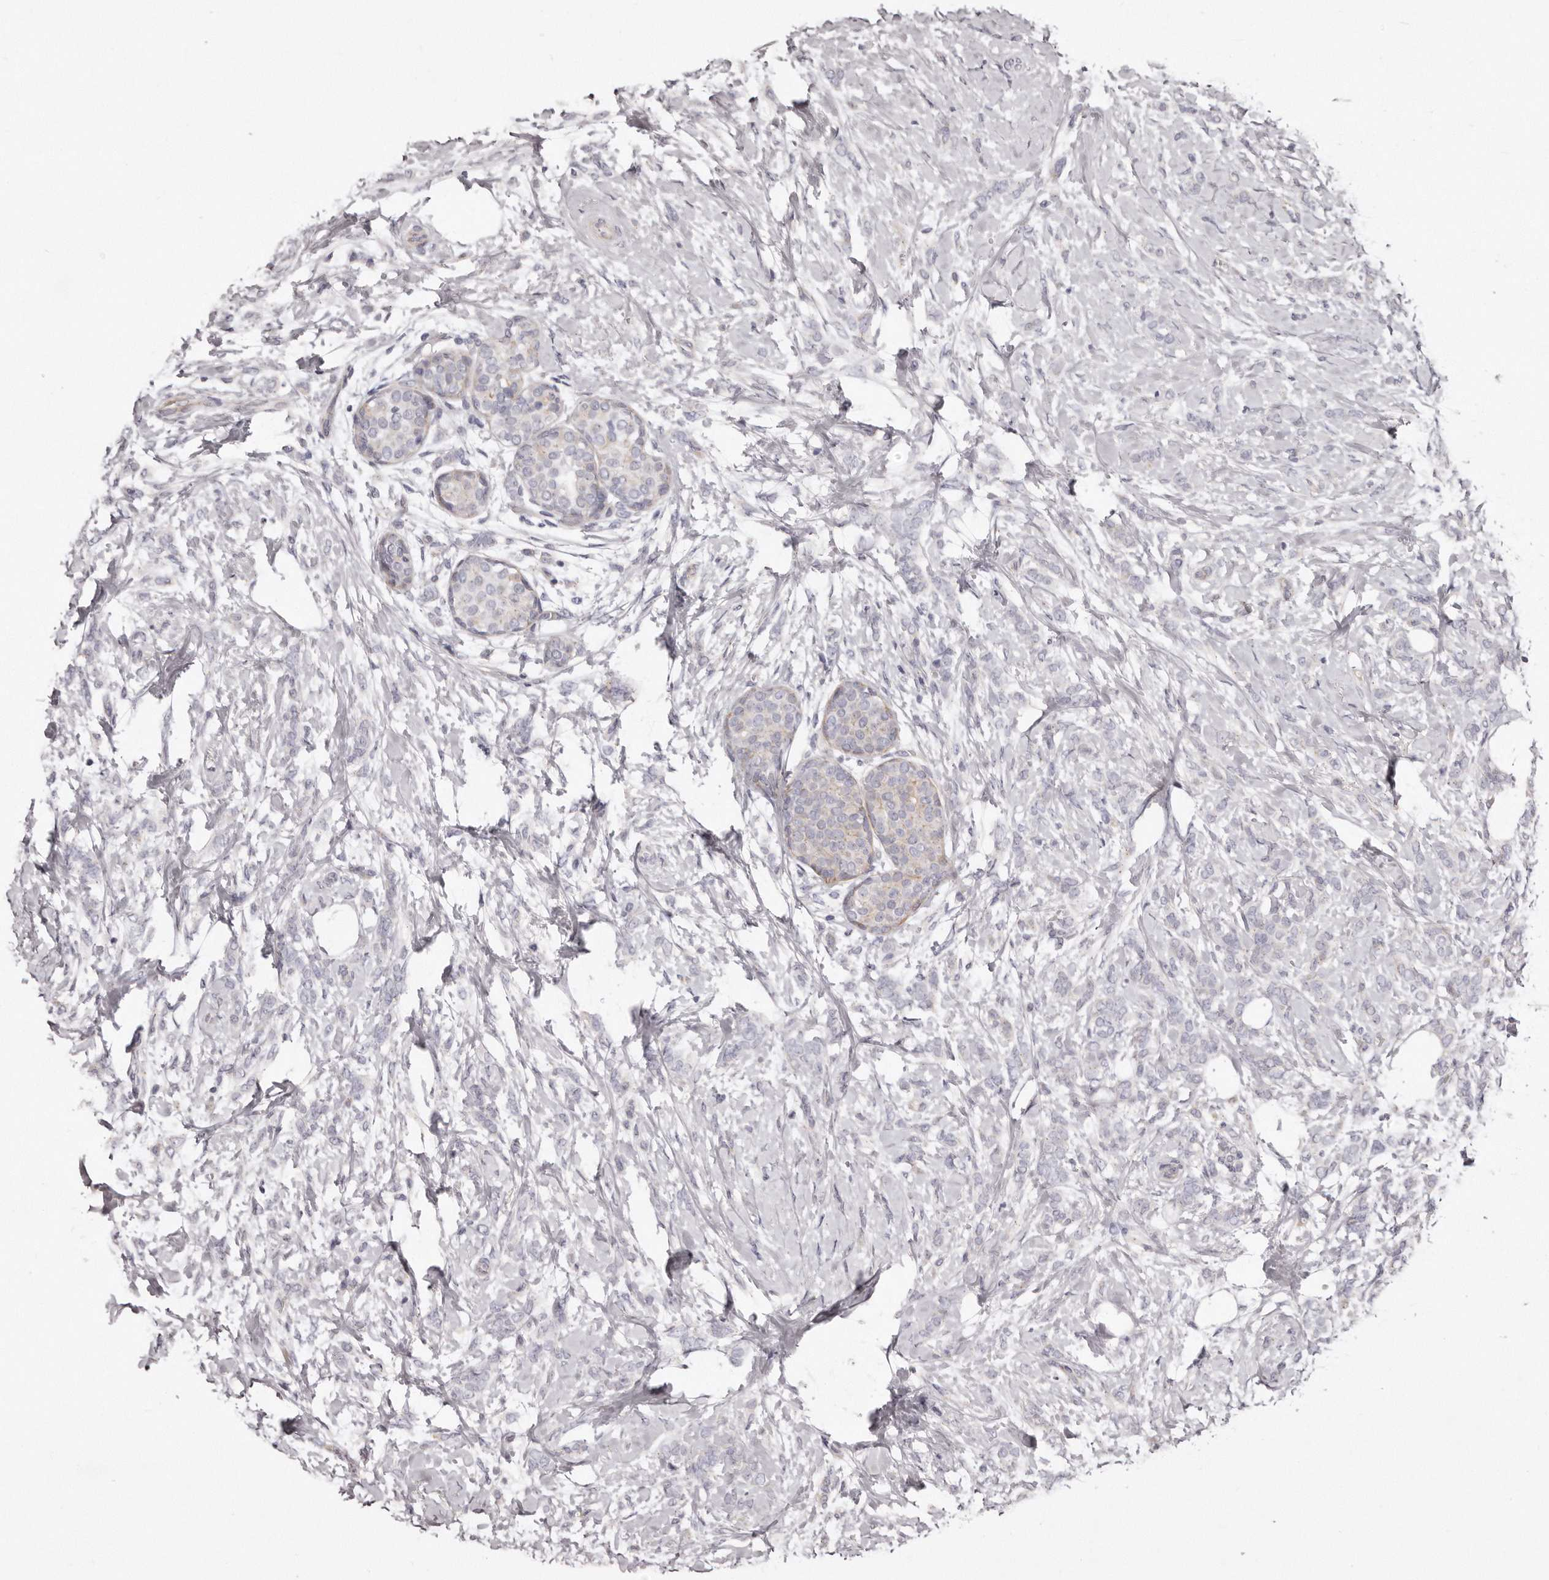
{"staining": {"intensity": "negative", "quantity": "none", "location": "none"}, "tissue": "breast cancer", "cell_type": "Tumor cells", "image_type": "cancer", "snomed": [{"axis": "morphology", "description": "Lobular carcinoma, in situ"}, {"axis": "morphology", "description": "Lobular carcinoma"}, {"axis": "topography", "description": "Breast"}], "caption": "A micrograph of human breast cancer (lobular carcinoma) is negative for staining in tumor cells. (Stains: DAB (3,3'-diaminobenzidine) IHC with hematoxylin counter stain, Microscopy: brightfield microscopy at high magnification).", "gene": "PEG10", "patient": {"sex": "female", "age": 41}}